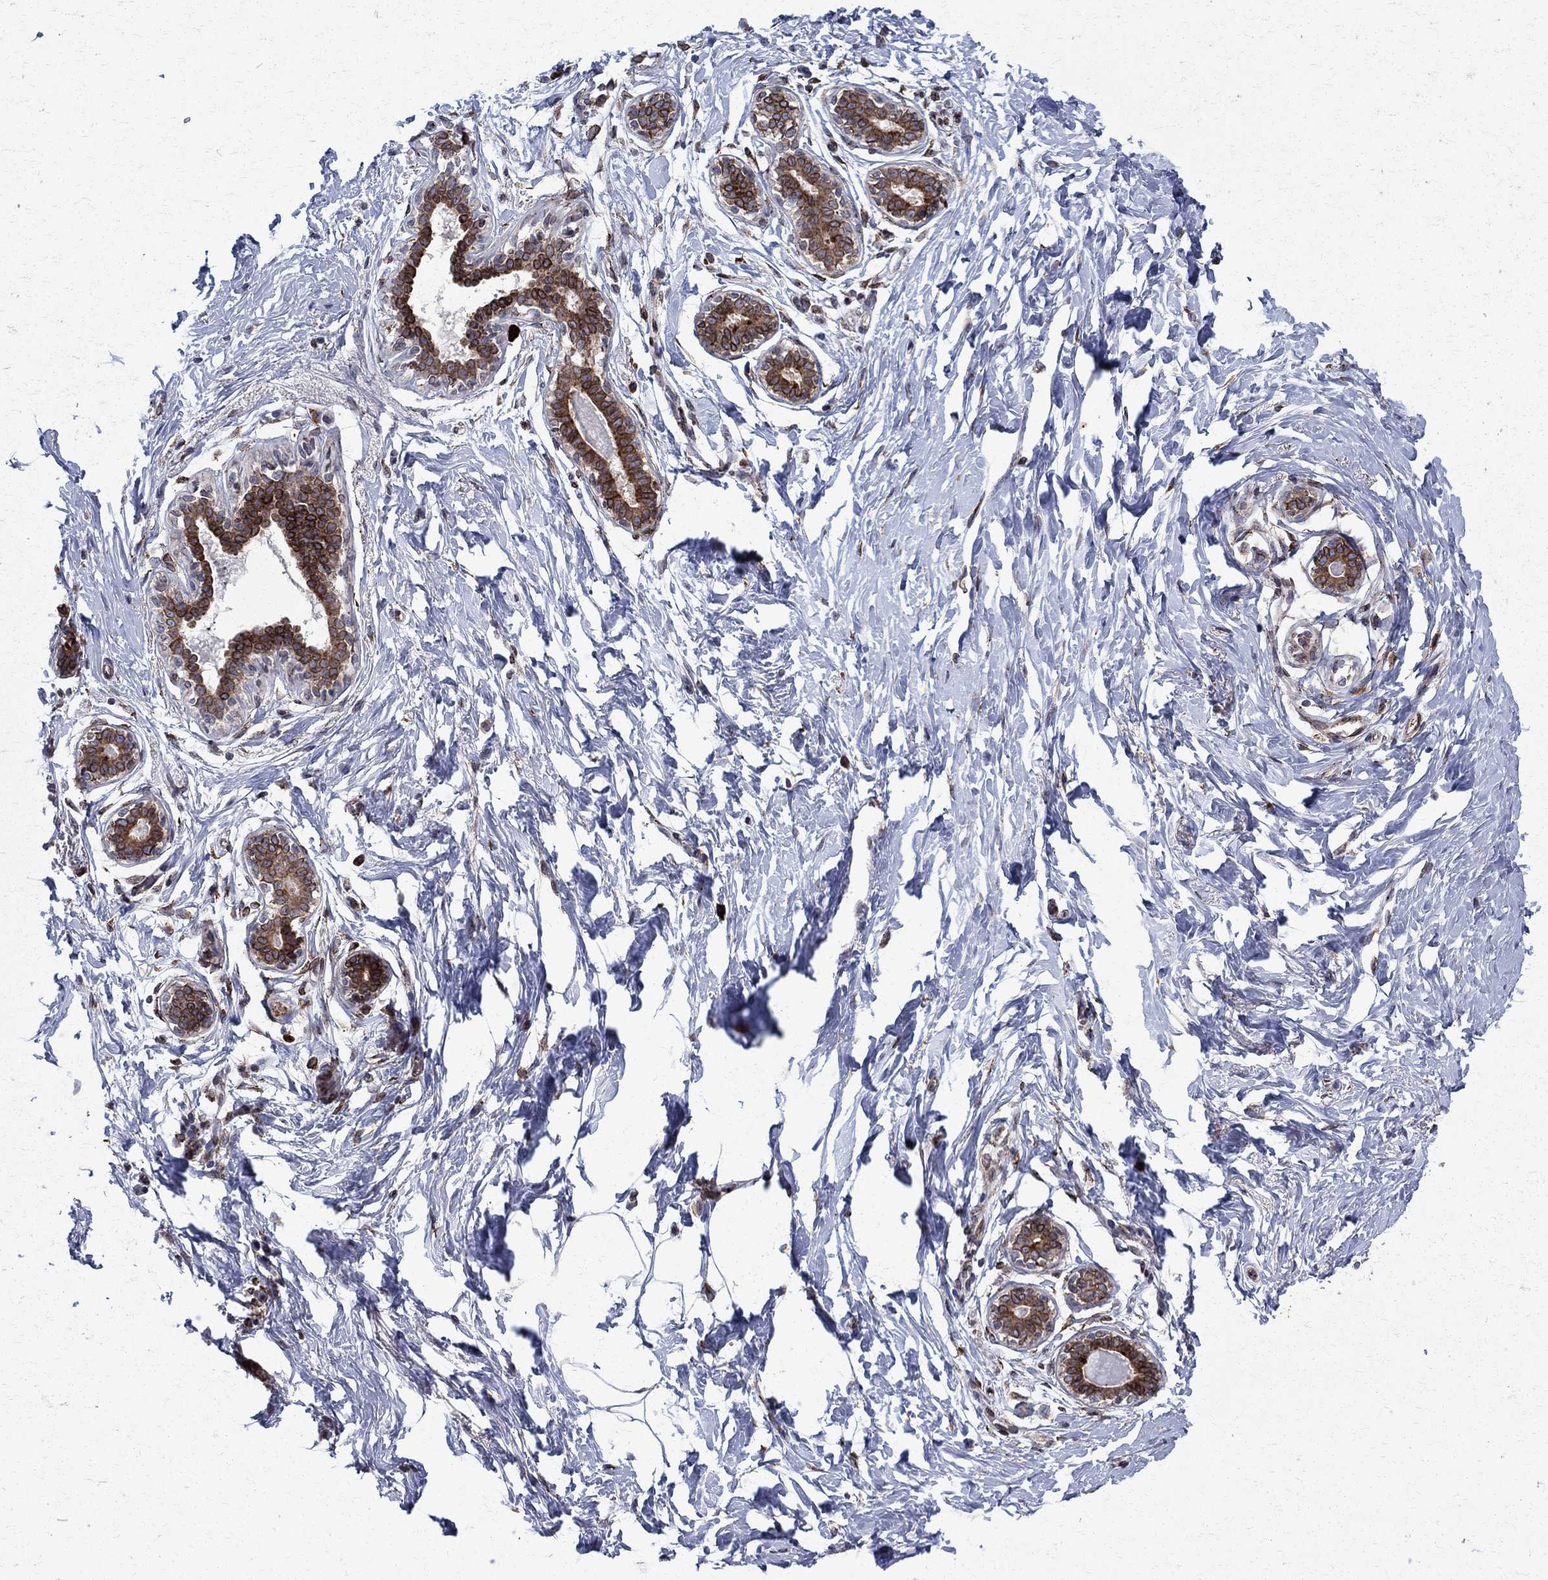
{"staining": {"intensity": "negative", "quantity": "none", "location": "none"}, "tissue": "breast", "cell_type": "Adipocytes", "image_type": "normal", "snomed": [{"axis": "morphology", "description": "Normal tissue, NOS"}, {"axis": "morphology", "description": "Lobular carcinoma, in situ"}, {"axis": "topography", "description": "Breast"}], "caption": "IHC micrograph of unremarkable breast: human breast stained with DAB (3,3'-diaminobenzidine) displays no significant protein staining in adipocytes. (Immunohistochemistry (ihc), brightfield microscopy, high magnification).", "gene": "CAB39L", "patient": {"sex": "female", "age": 35}}